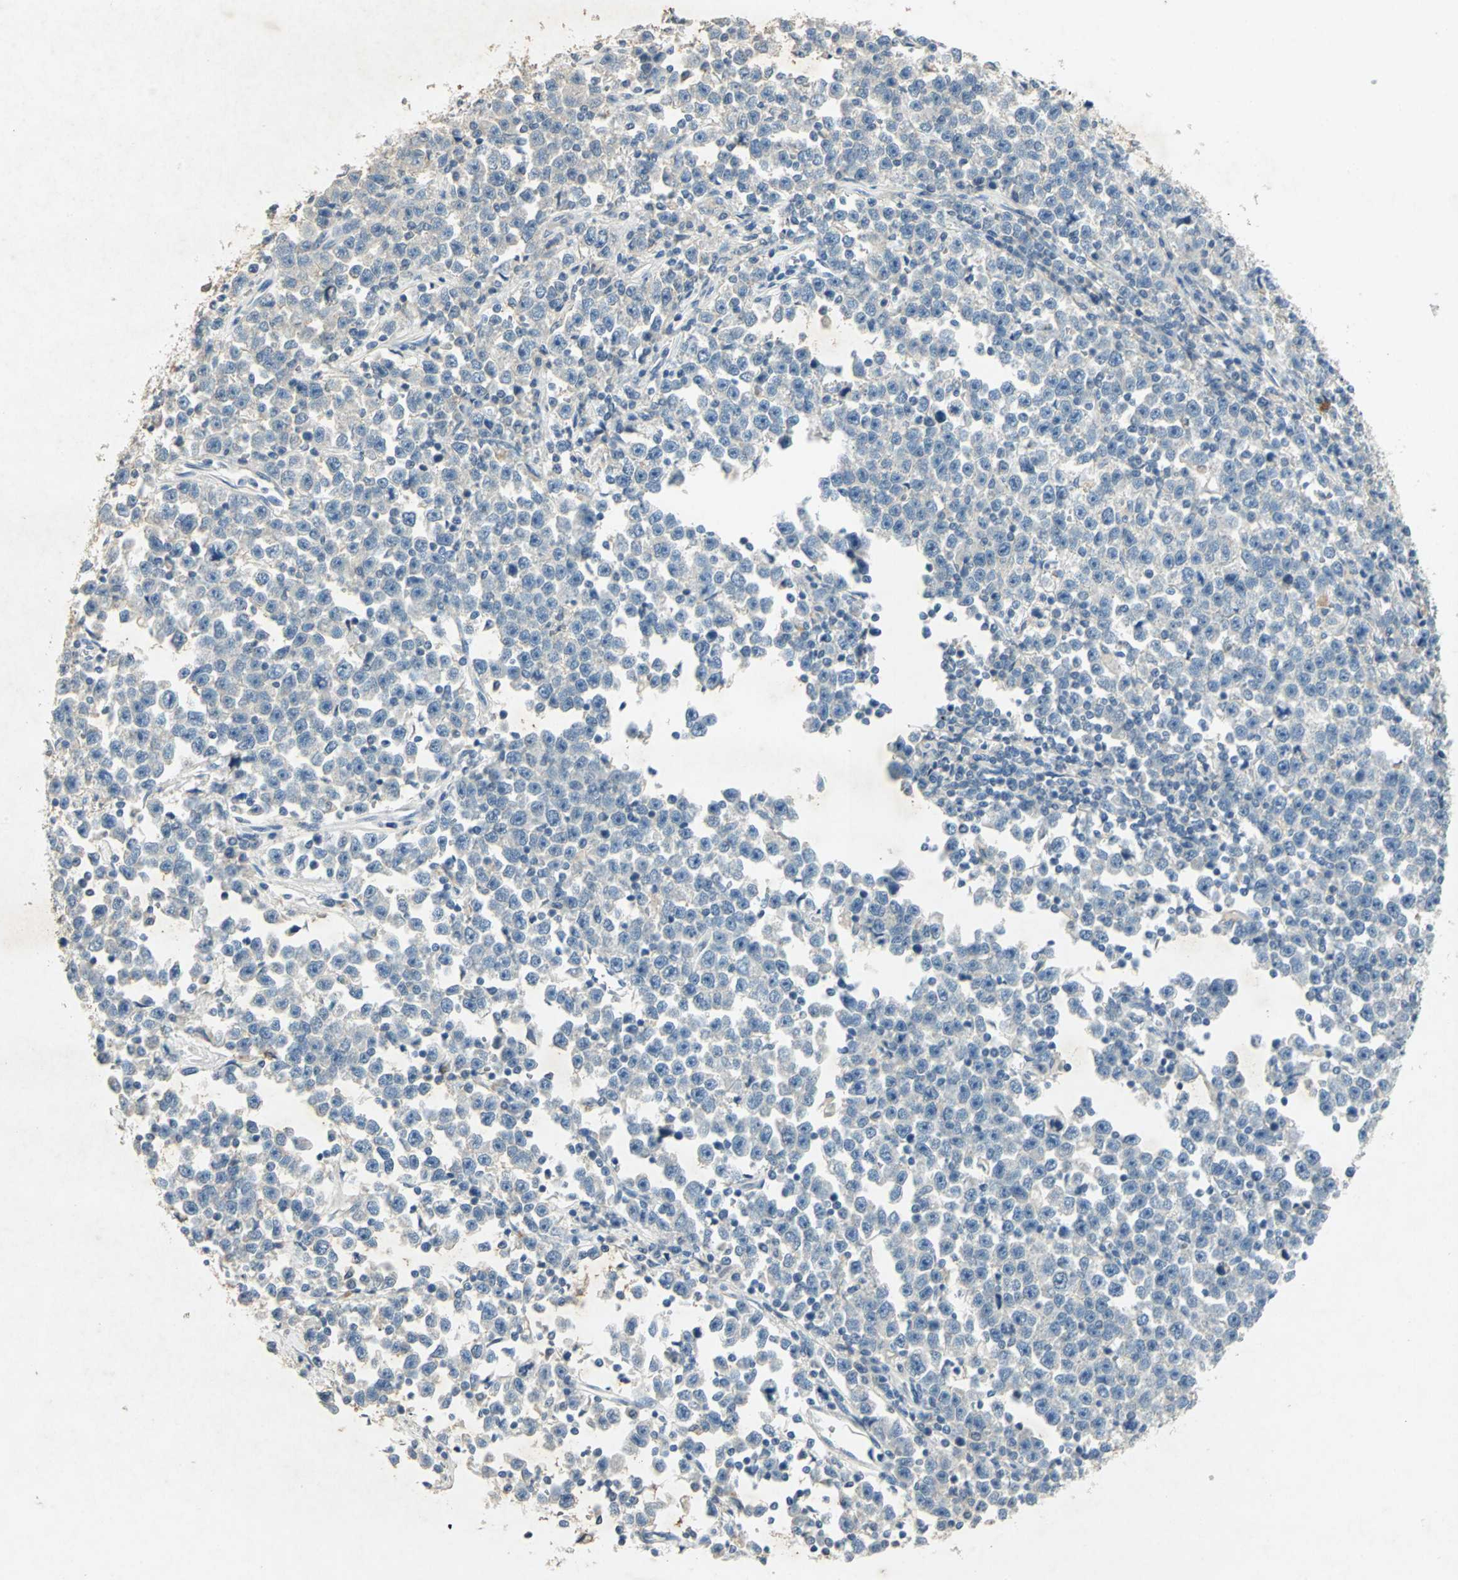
{"staining": {"intensity": "negative", "quantity": "none", "location": "none"}, "tissue": "testis cancer", "cell_type": "Tumor cells", "image_type": "cancer", "snomed": [{"axis": "morphology", "description": "Seminoma, NOS"}, {"axis": "topography", "description": "Testis"}], "caption": "There is no significant staining in tumor cells of testis seminoma. (Brightfield microscopy of DAB IHC at high magnification).", "gene": "CAMK2B", "patient": {"sex": "male", "age": 43}}